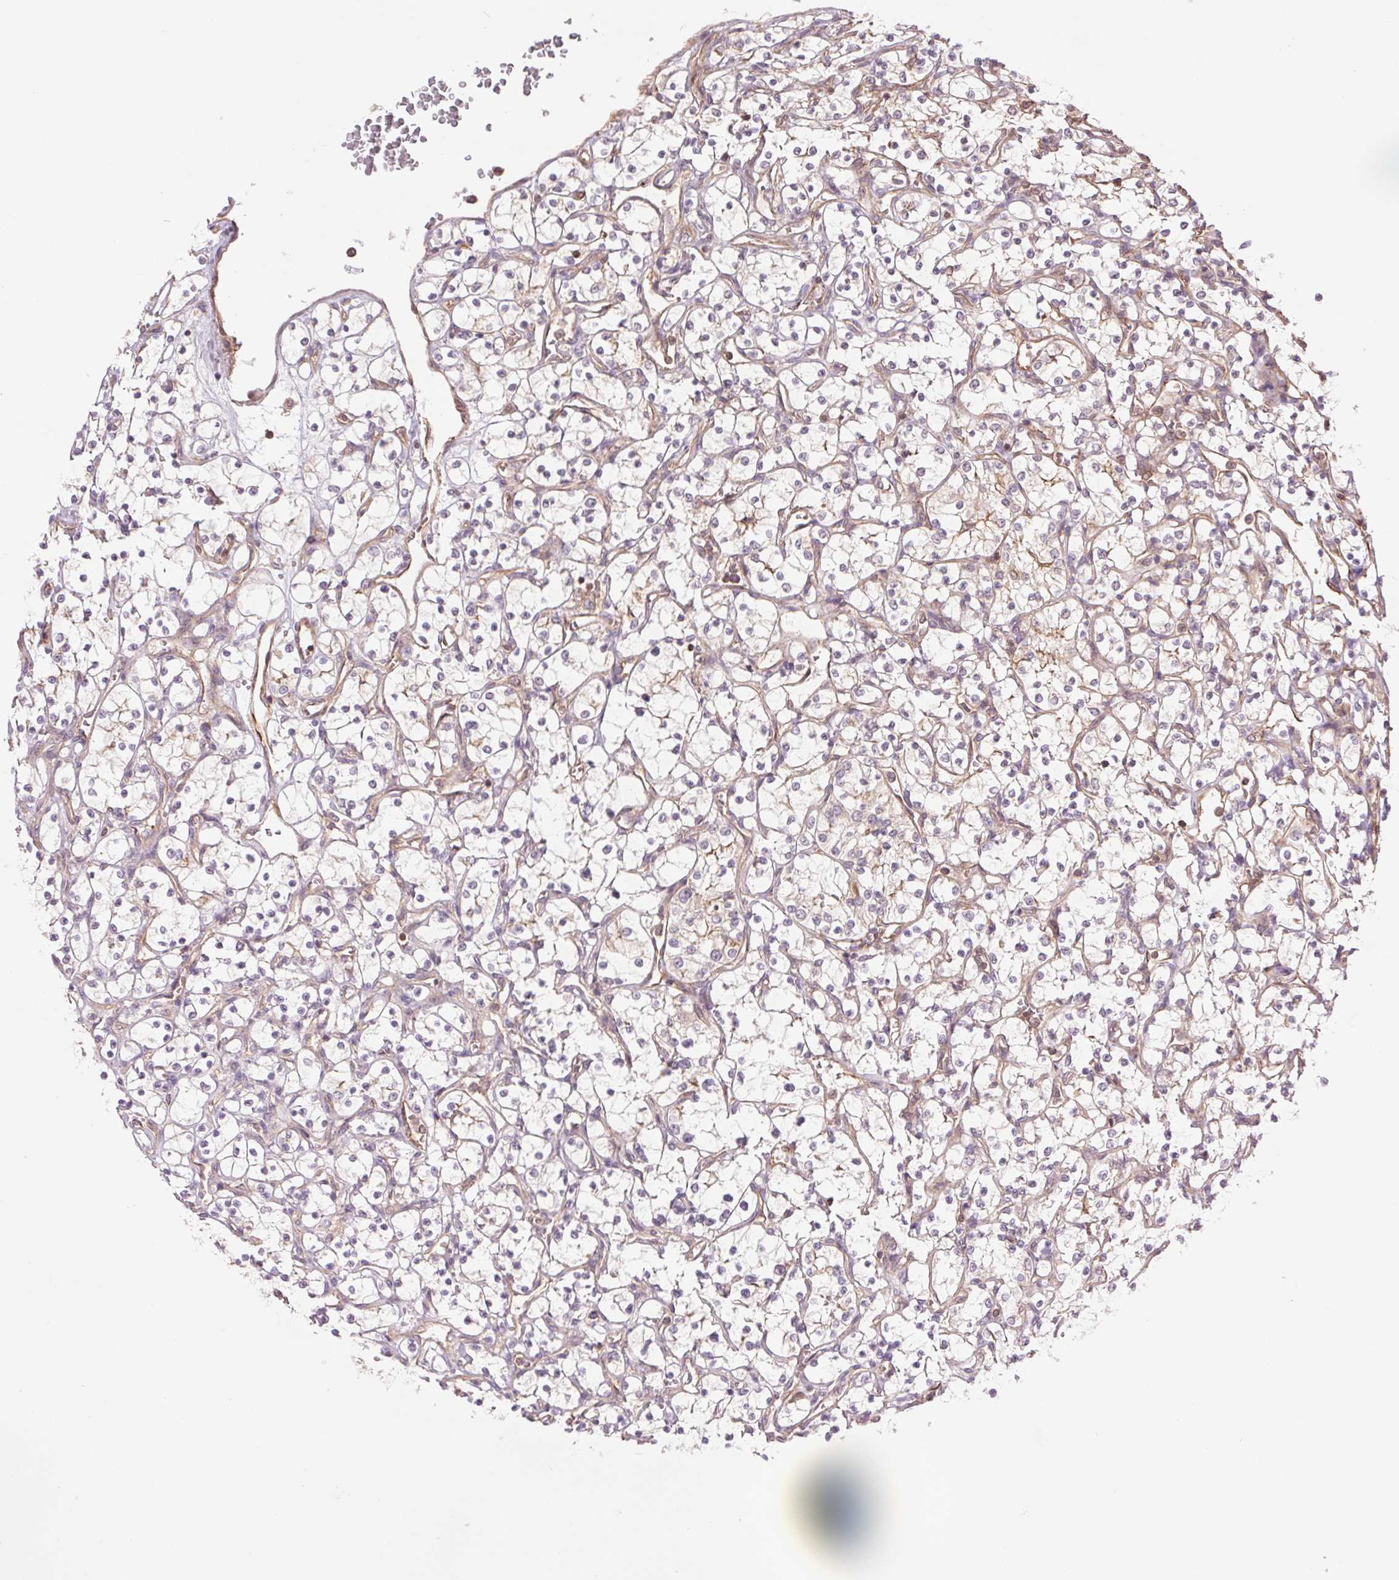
{"staining": {"intensity": "weak", "quantity": "<25%", "location": "cytoplasmic/membranous"}, "tissue": "renal cancer", "cell_type": "Tumor cells", "image_type": "cancer", "snomed": [{"axis": "morphology", "description": "Adenocarcinoma, NOS"}, {"axis": "topography", "description": "Kidney"}], "caption": "Renal adenocarcinoma was stained to show a protein in brown. There is no significant staining in tumor cells.", "gene": "STARD7", "patient": {"sex": "female", "age": 69}}